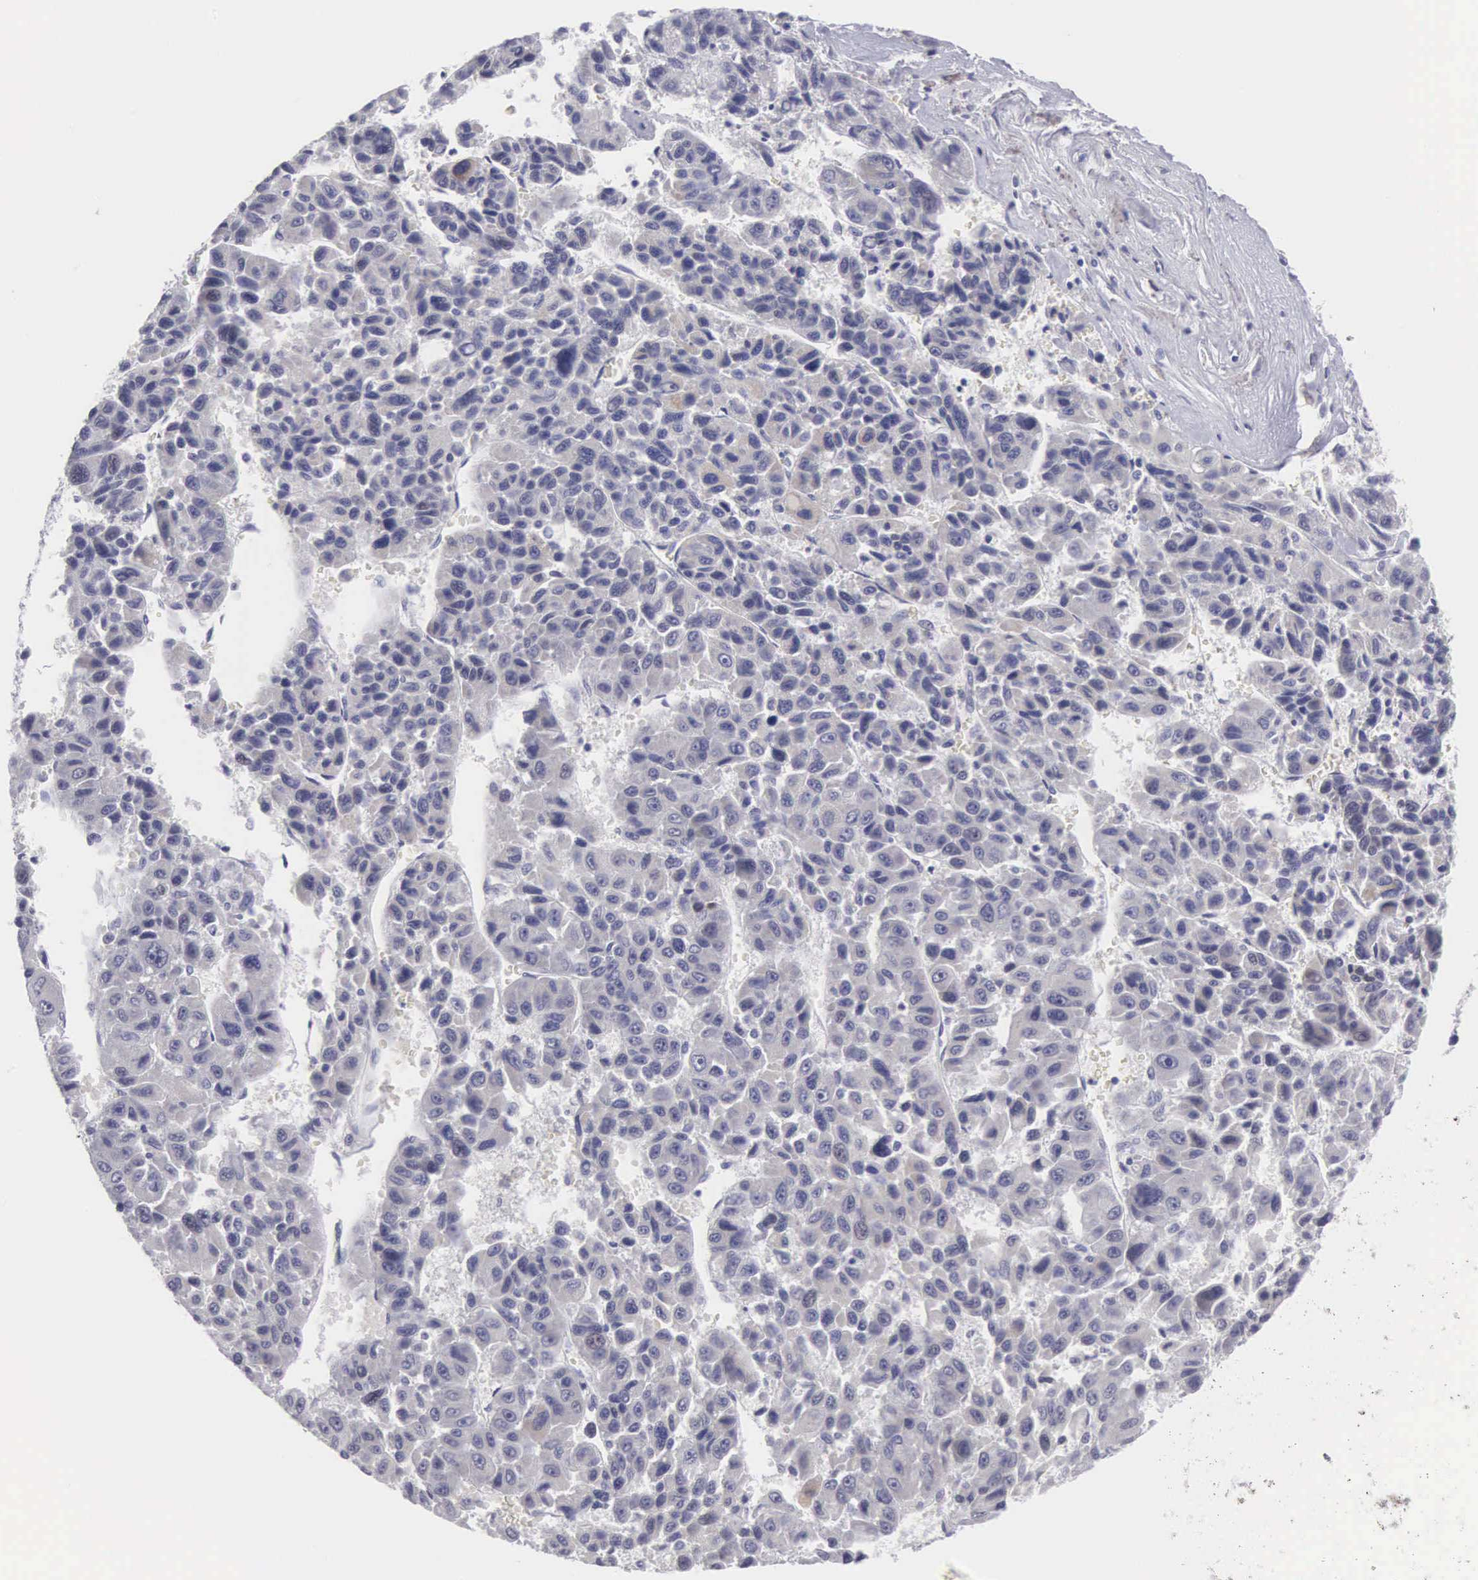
{"staining": {"intensity": "weak", "quantity": "<25%", "location": "cytoplasmic/membranous"}, "tissue": "liver cancer", "cell_type": "Tumor cells", "image_type": "cancer", "snomed": [{"axis": "morphology", "description": "Carcinoma, Hepatocellular, NOS"}, {"axis": "topography", "description": "Liver"}], "caption": "High magnification brightfield microscopy of hepatocellular carcinoma (liver) stained with DAB (brown) and counterstained with hematoxylin (blue): tumor cells show no significant expression.", "gene": "SOX11", "patient": {"sex": "male", "age": 64}}